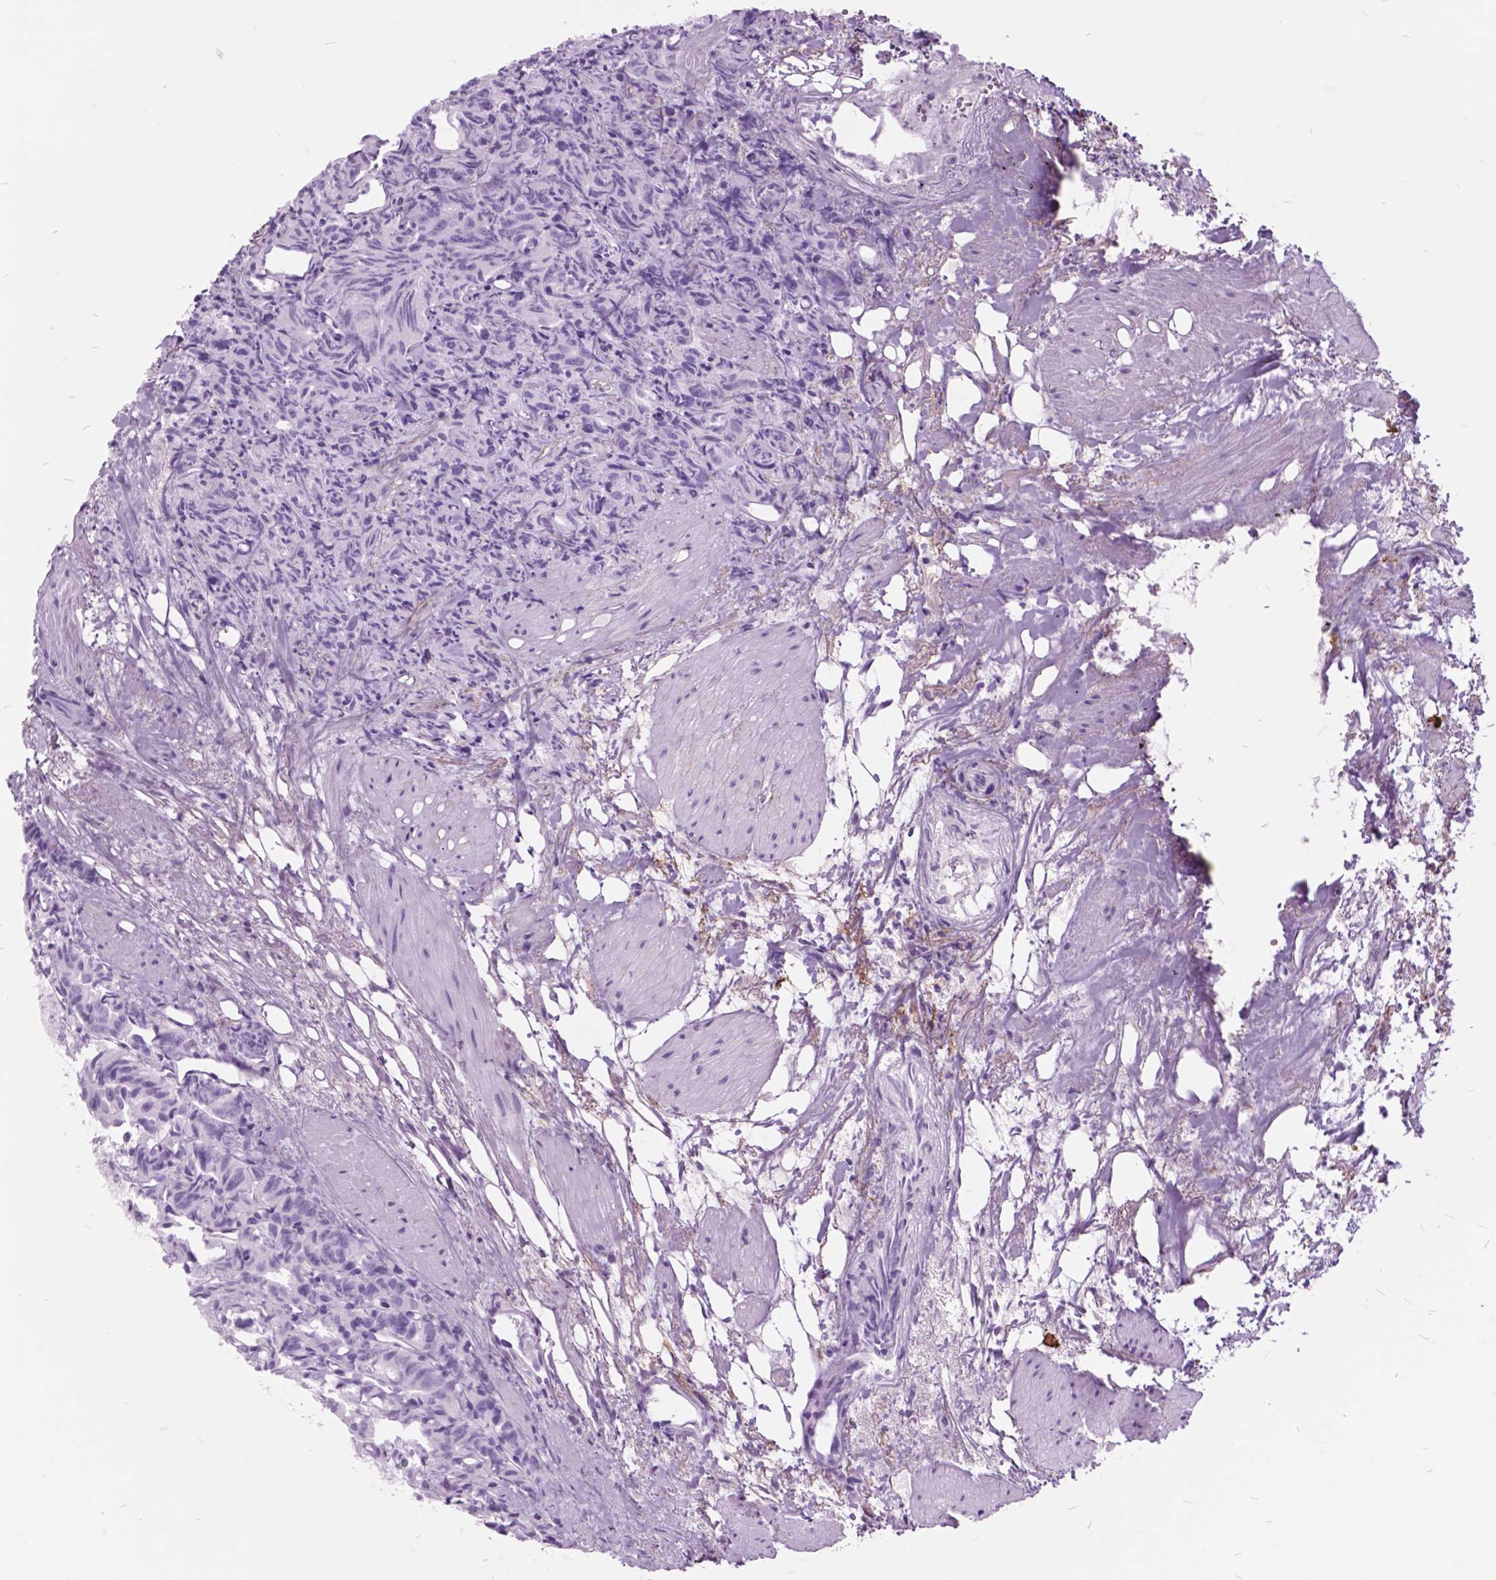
{"staining": {"intensity": "negative", "quantity": "none", "location": "none"}, "tissue": "prostate cancer", "cell_type": "Tumor cells", "image_type": "cancer", "snomed": [{"axis": "morphology", "description": "Adenocarcinoma, High grade"}, {"axis": "topography", "description": "Prostate"}], "caption": "High magnification brightfield microscopy of adenocarcinoma (high-grade) (prostate) stained with DAB (3,3'-diaminobenzidine) (brown) and counterstained with hematoxylin (blue): tumor cells show no significant positivity.", "gene": "GDF9", "patient": {"sex": "male", "age": 53}}